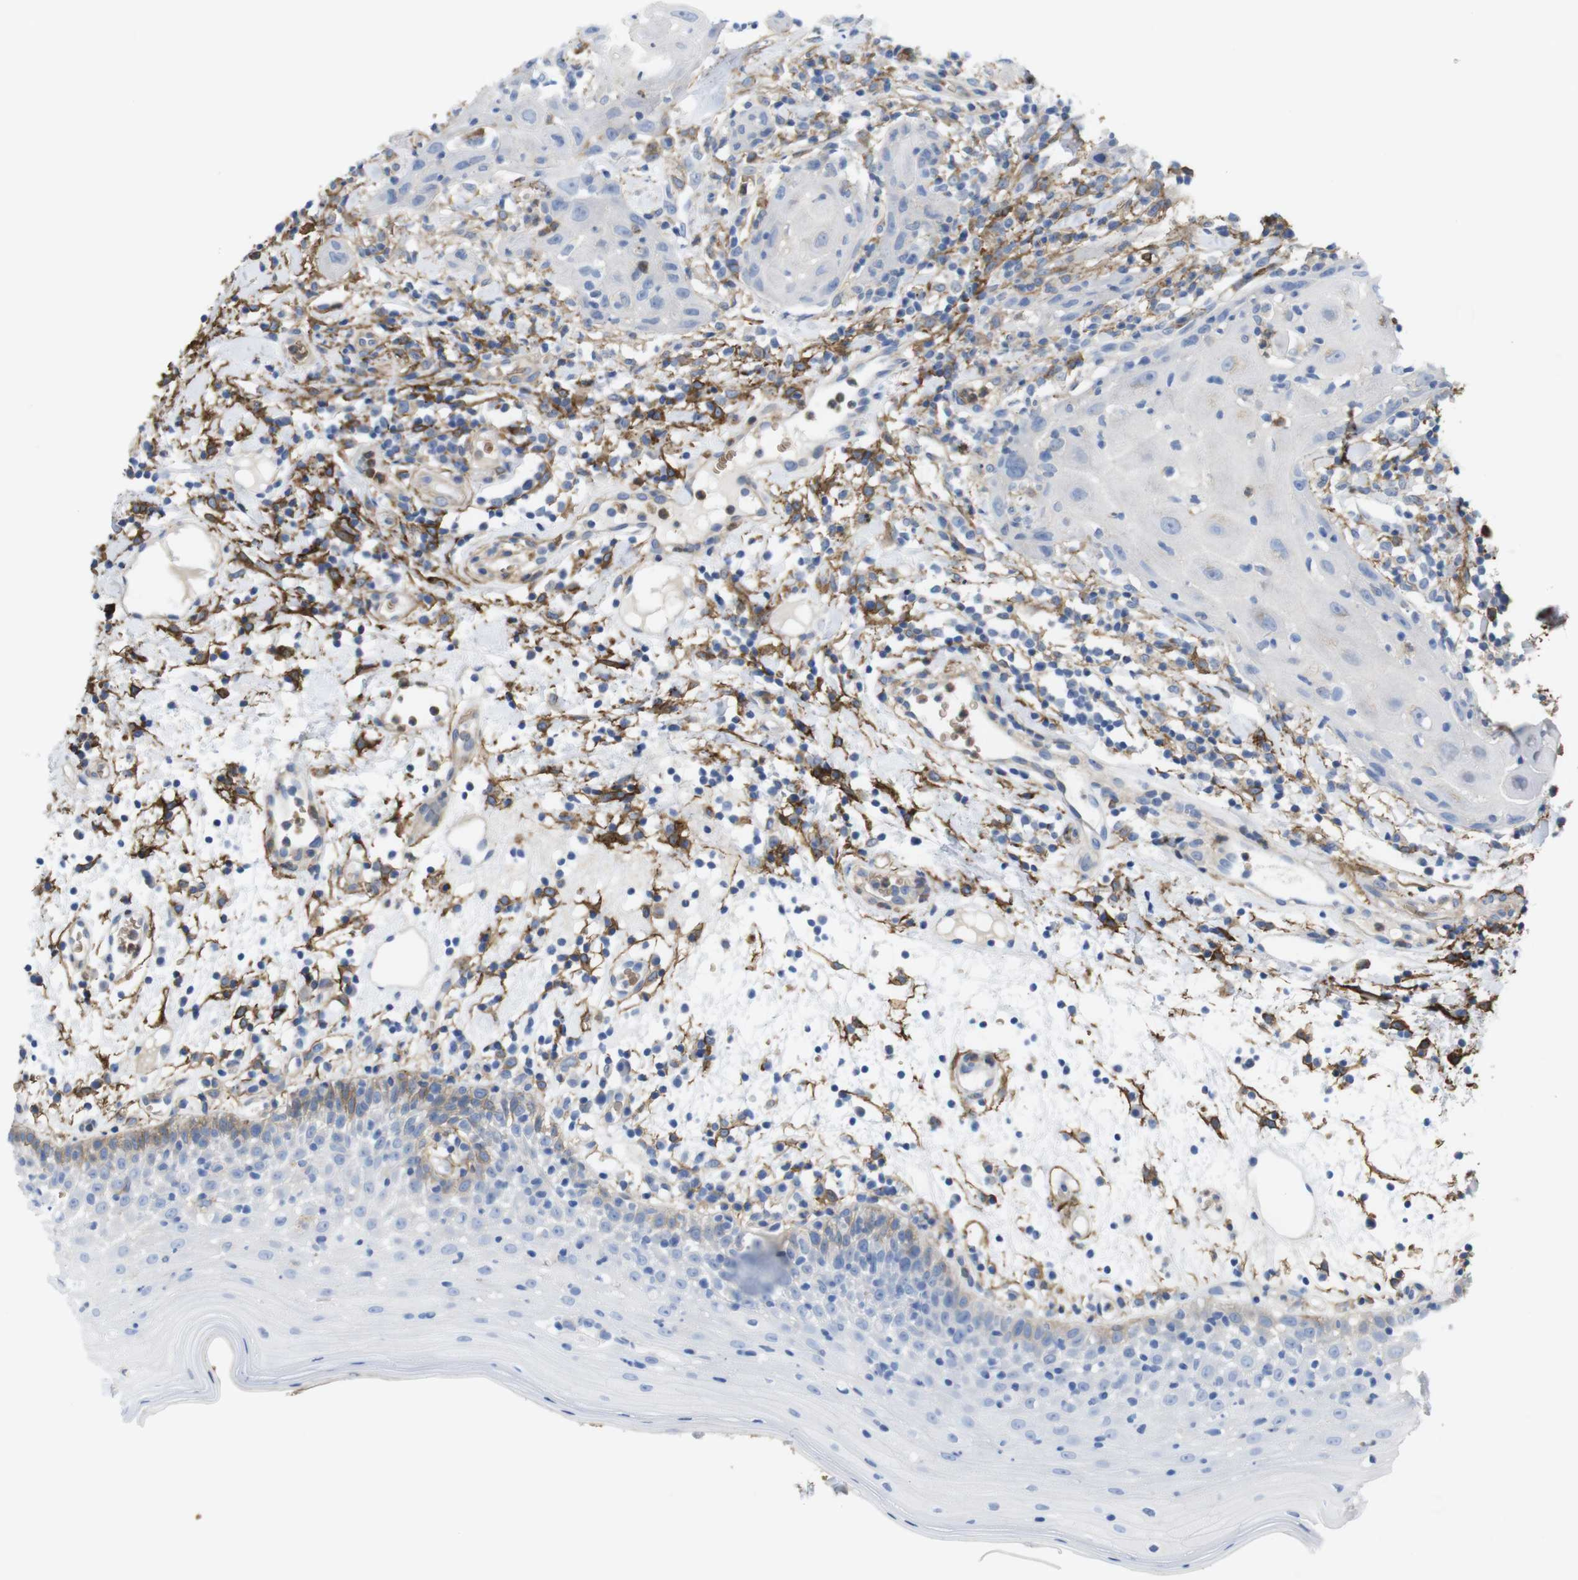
{"staining": {"intensity": "moderate", "quantity": "<25%", "location": "cytoplasmic/membranous"}, "tissue": "oral mucosa", "cell_type": "Squamous epithelial cells", "image_type": "normal", "snomed": [{"axis": "morphology", "description": "Normal tissue, NOS"}, {"axis": "morphology", "description": "Squamous cell carcinoma, NOS"}, {"axis": "topography", "description": "Skeletal muscle"}, {"axis": "topography", "description": "Oral tissue"}], "caption": "The immunohistochemical stain shows moderate cytoplasmic/membranous staining in squamous epithelial cells of benign oral mucosa.", "gene": "CYBRD1", "patient": {"sex": "male", "age": 71}}